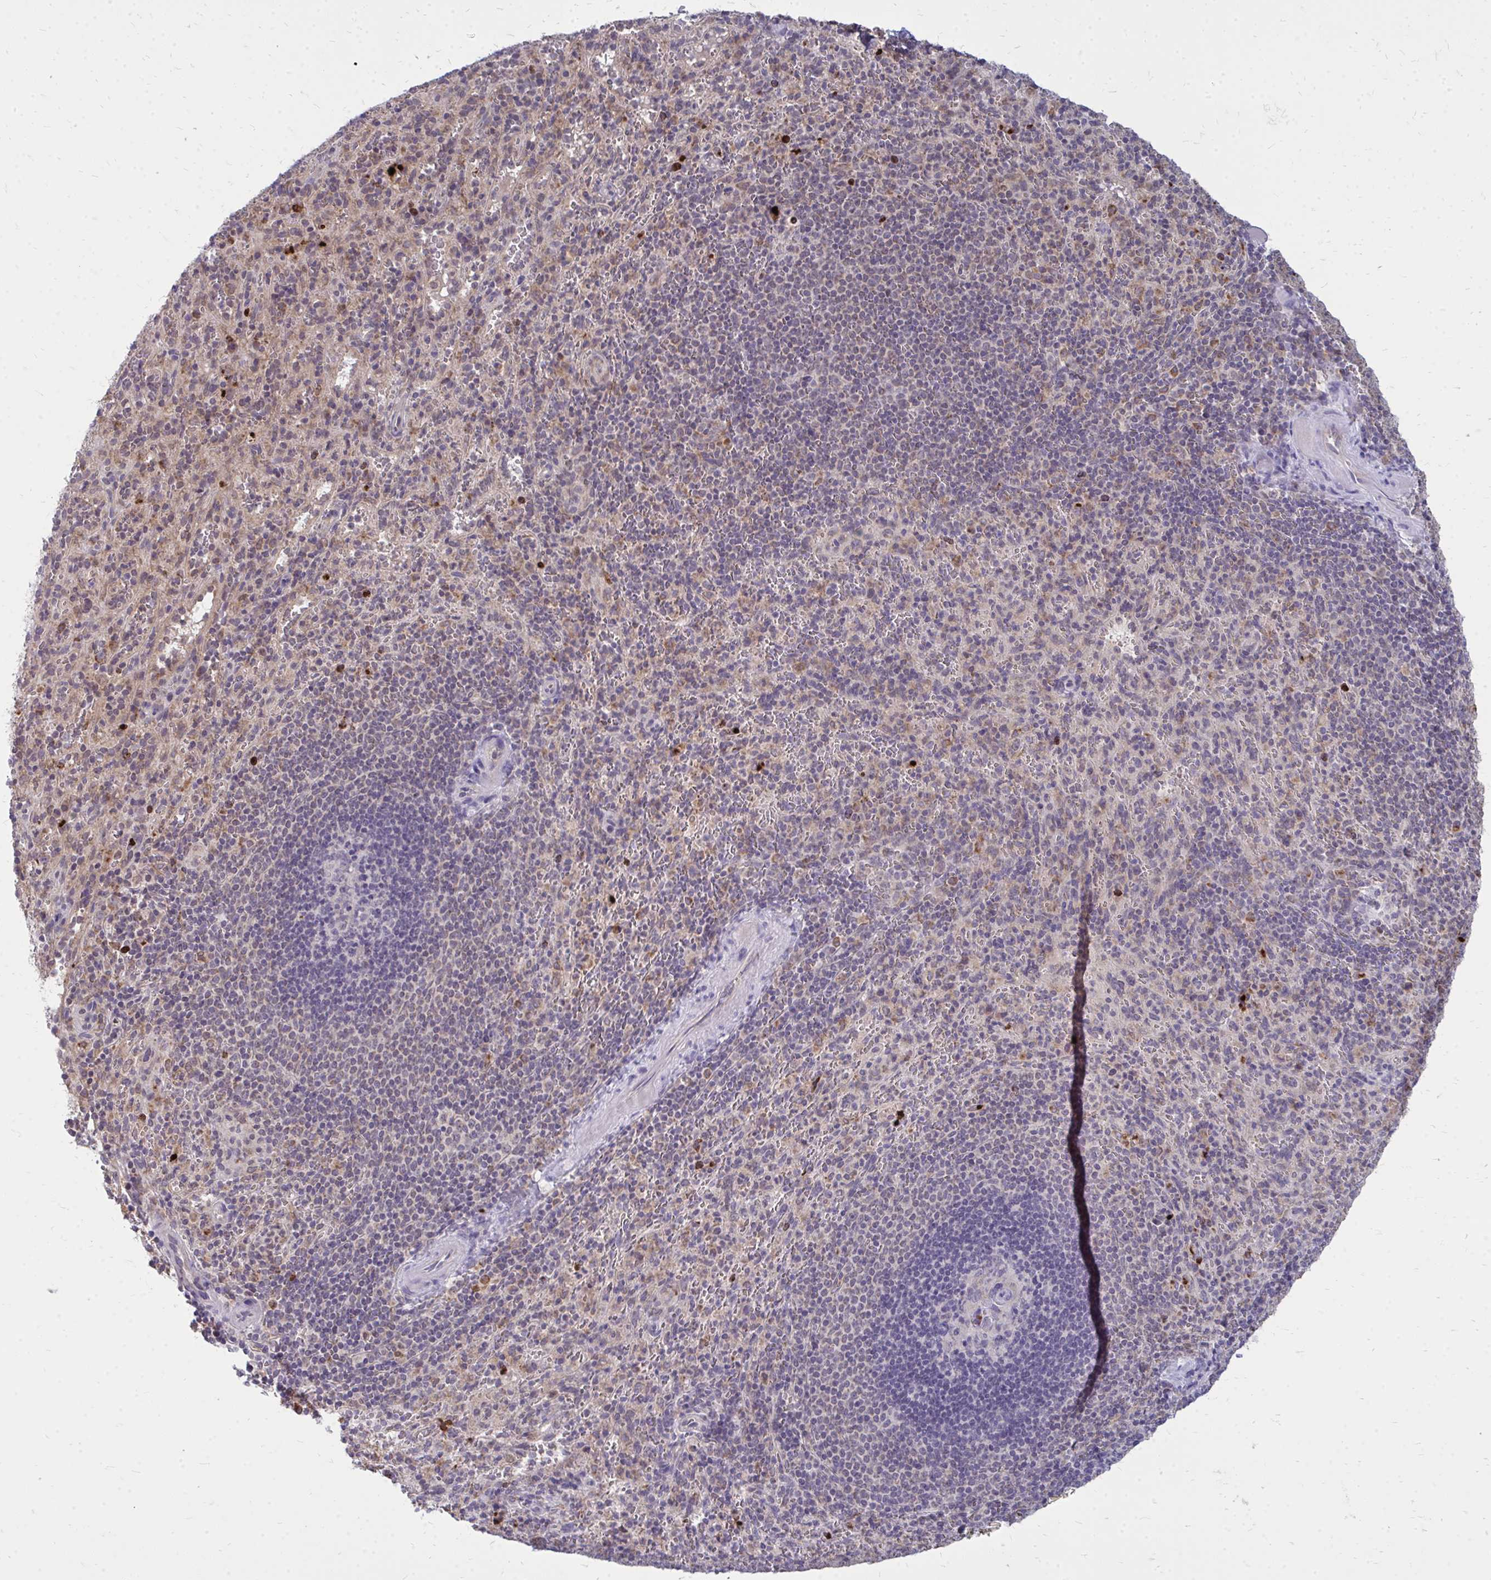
{"staining": {"intensity": "weak", "quantity": "<25%", "location": "cytoplasmic/membranous"}, "tissue": "spleen", "cell_type": "Cells in red pulp", "image_type": "normal", "snomed": [{"axis": "morphology", "description": "Normal tissue, NOS"}, {"axis": "topography", "description": "Spleen"}], "caption": "Immunohistochemistry photomicrograph of benign human spleen stained for a protein (brown), which demonstrates no staining in cells in red pulp.", "gene": "ACSL5", "patient": {"sex": "male", "age": 57}}